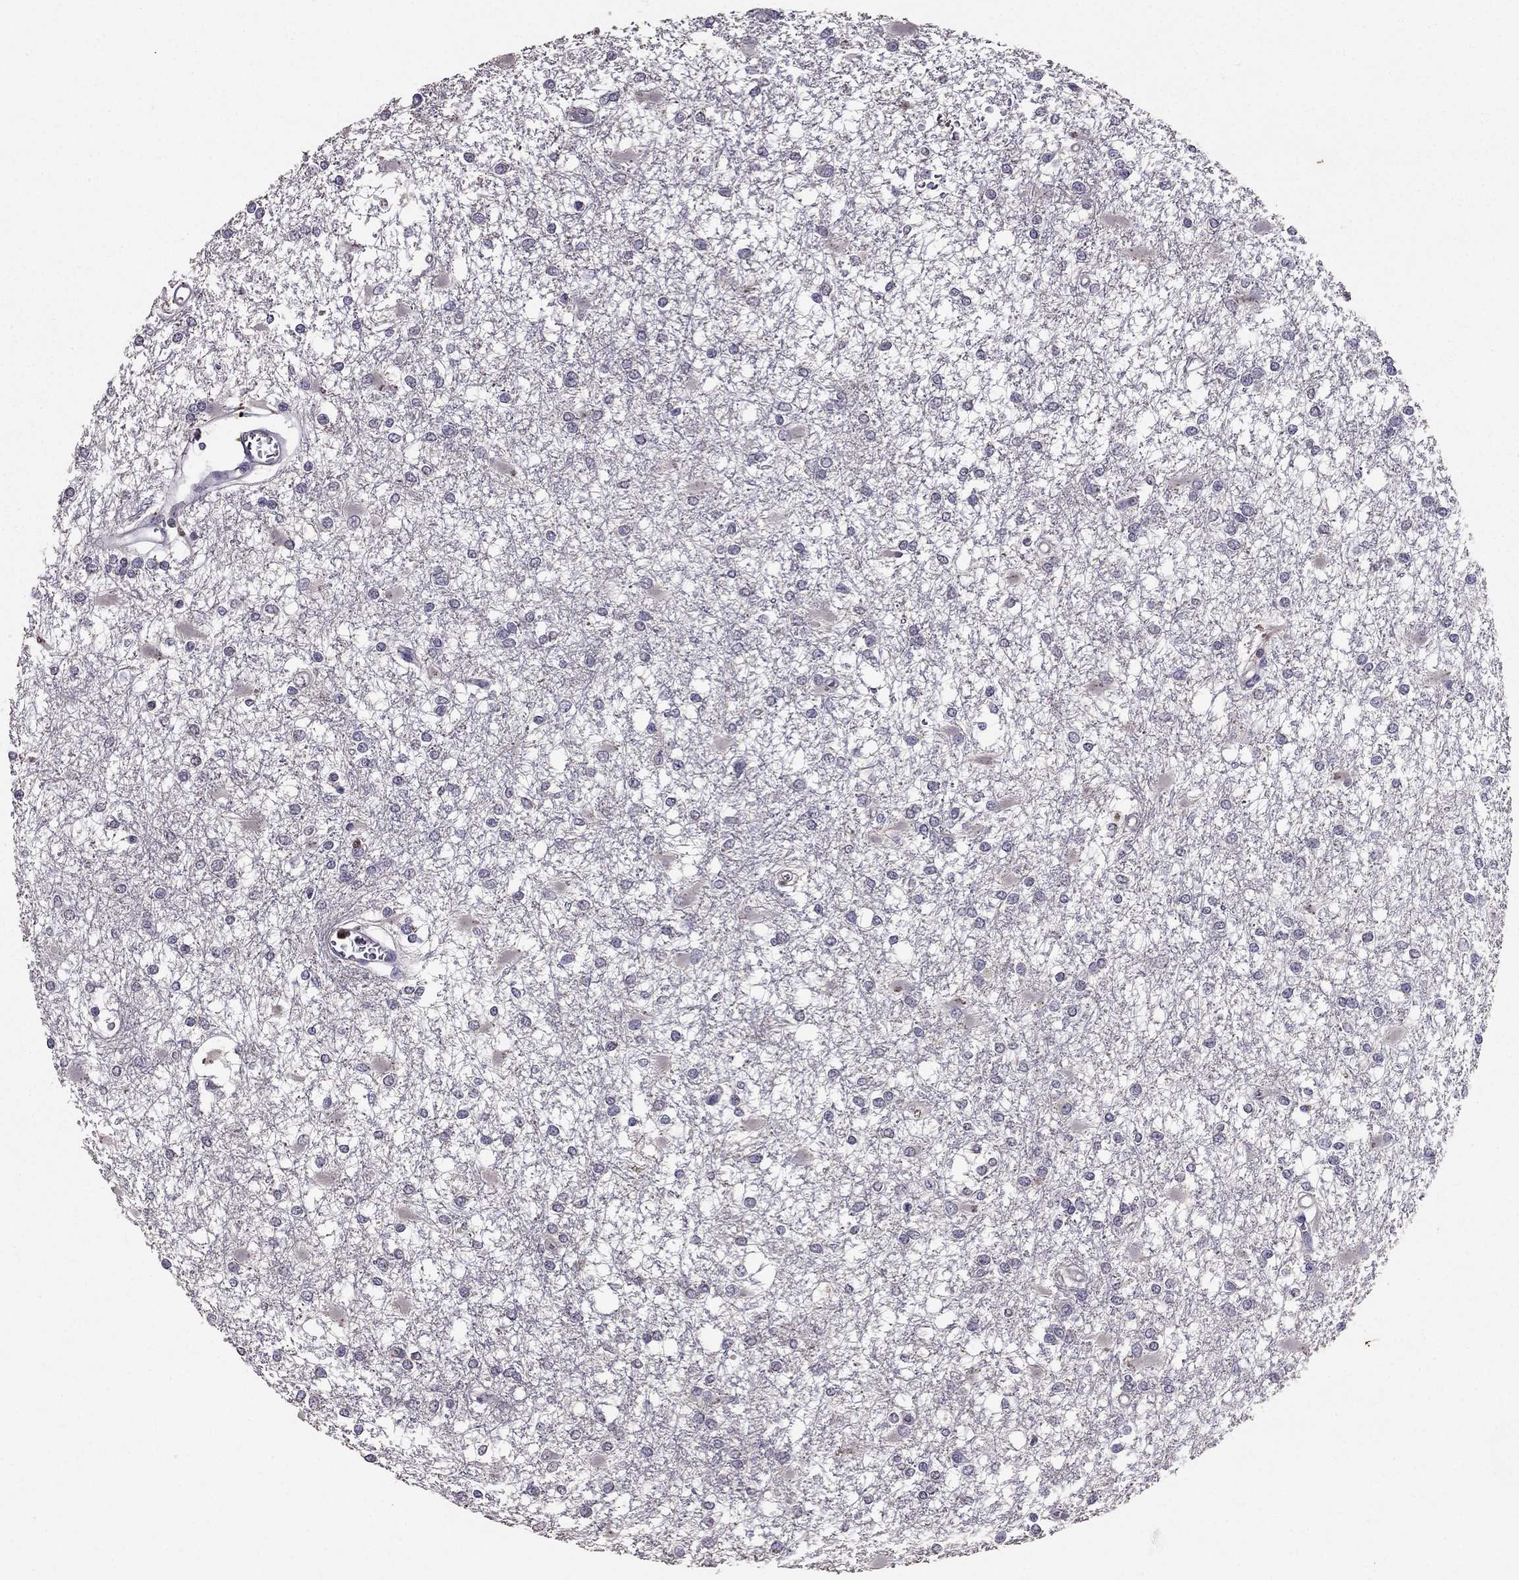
{"staining": {"intensity": "negative", "quantity": "none", "location": "none"}, "tissue": "glioma", "cell_type": "Tumor cells", "image_type": "cancer", "snomed": [{"axis": "morphology", "description": "Glioma, malignant, High grade"}, {"axis": "topography", "description": "Cerebral cortex"}], "caption": "DAB (3,3'-diaminobenzidine) immunohistochemical staining of malignant high-grade glioma reveals no significant staining in tumor cells.", "gene": "RFLNB", "patient": {"sex": "male", "age": 79}}